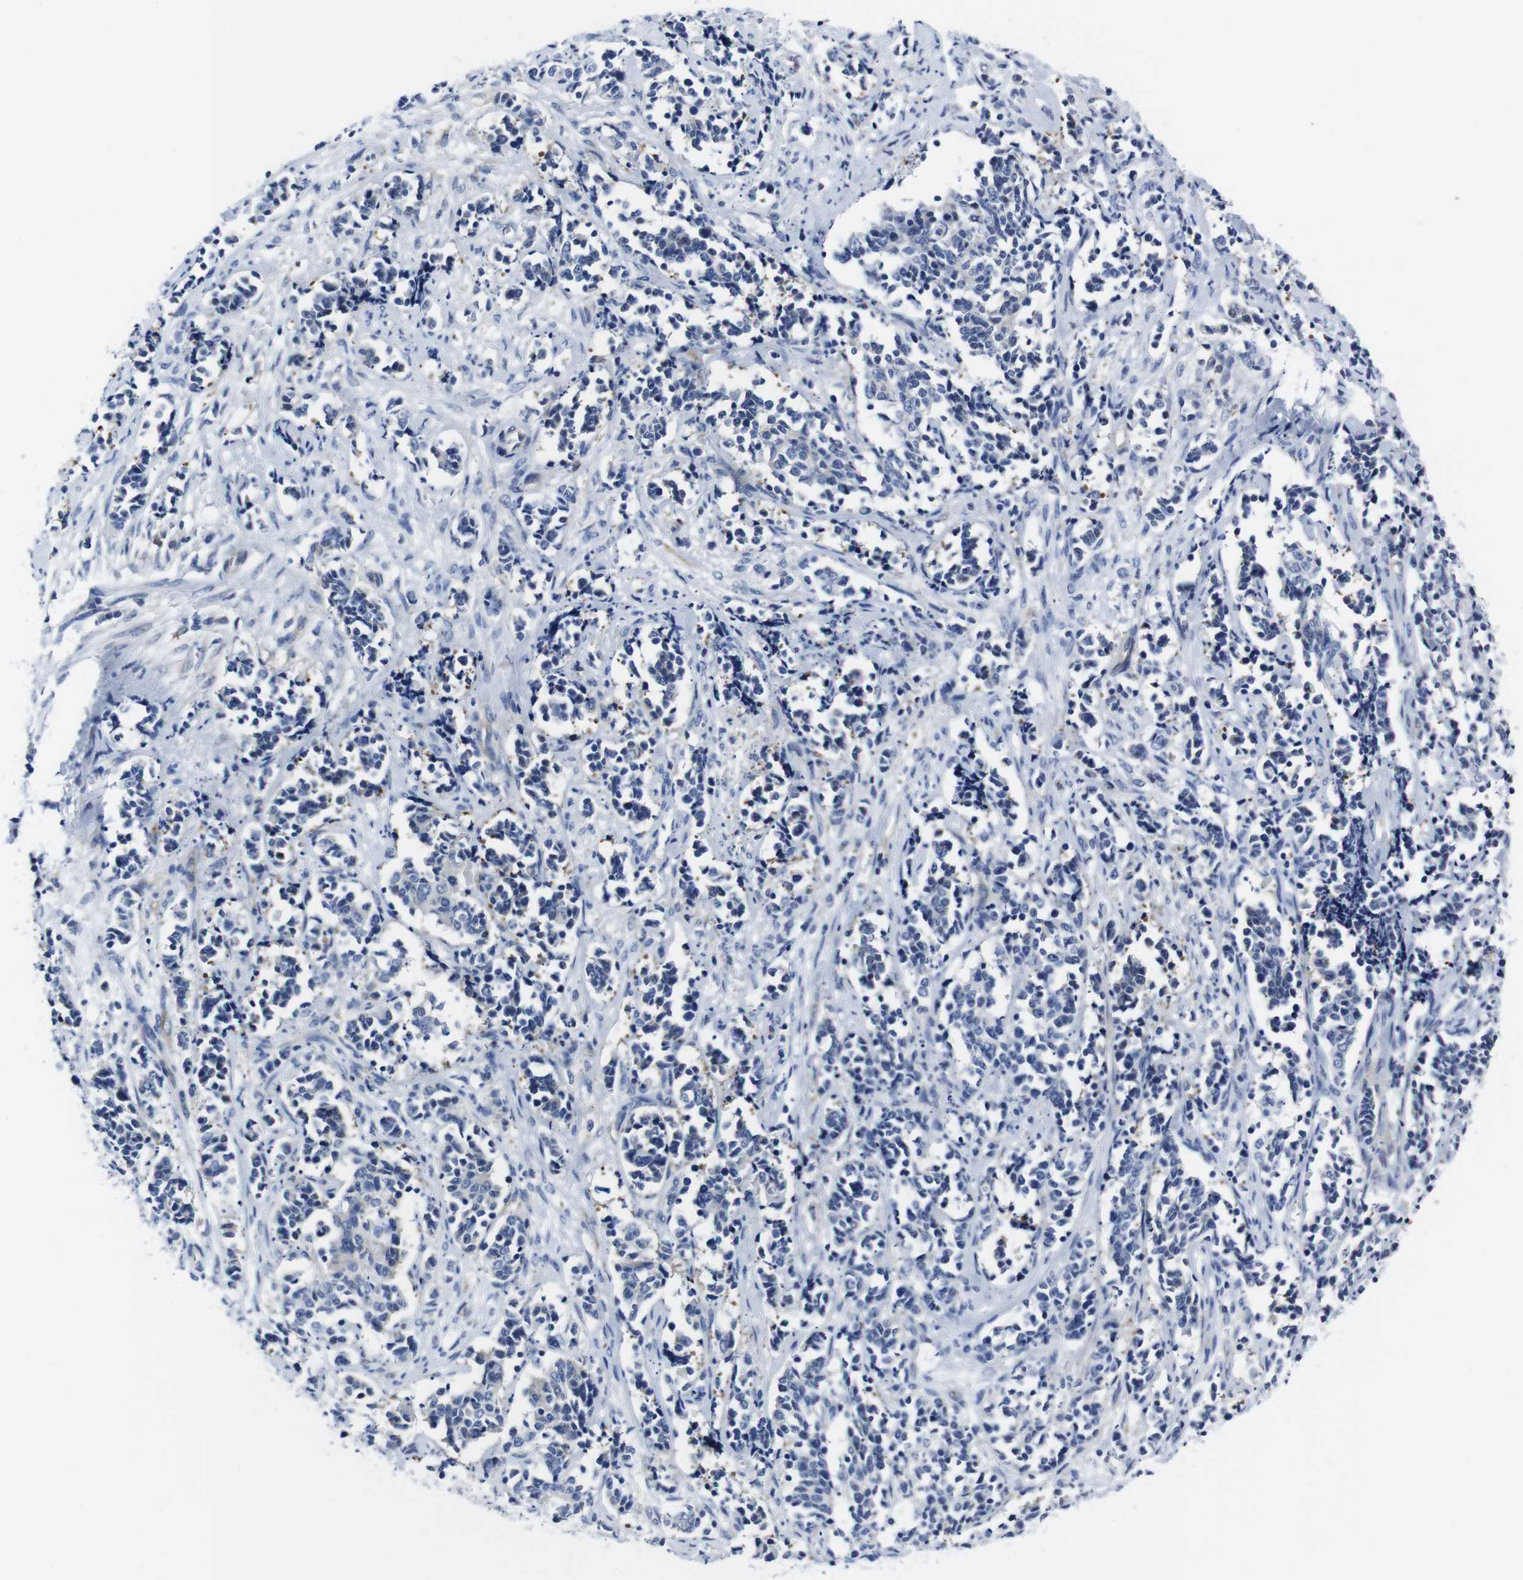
{"staining": {"intensity": "negative", "quantity": "none", "location": "none"}, "tissue": "cervical cancer", "cell_type": "Tumor cells", "image_type": "cancer", "snomed": [{"axis": "morphology", "description": "Normal tissue, NOS"}, {"axis": "morphology", "description": "Squamous cell carcinoma, NOS"}, {"axis": "topography", "description": "Cervix"}], "caption": "DAB (3,3'-diaminobenzidine) immunohistochemical staining of human cervical cancer (squamous cell carcinoma) demonstrates no significant positivity in tumor cells.", "gene": "EIF4A1", "patient": {"sex": "female", "age": 35}}